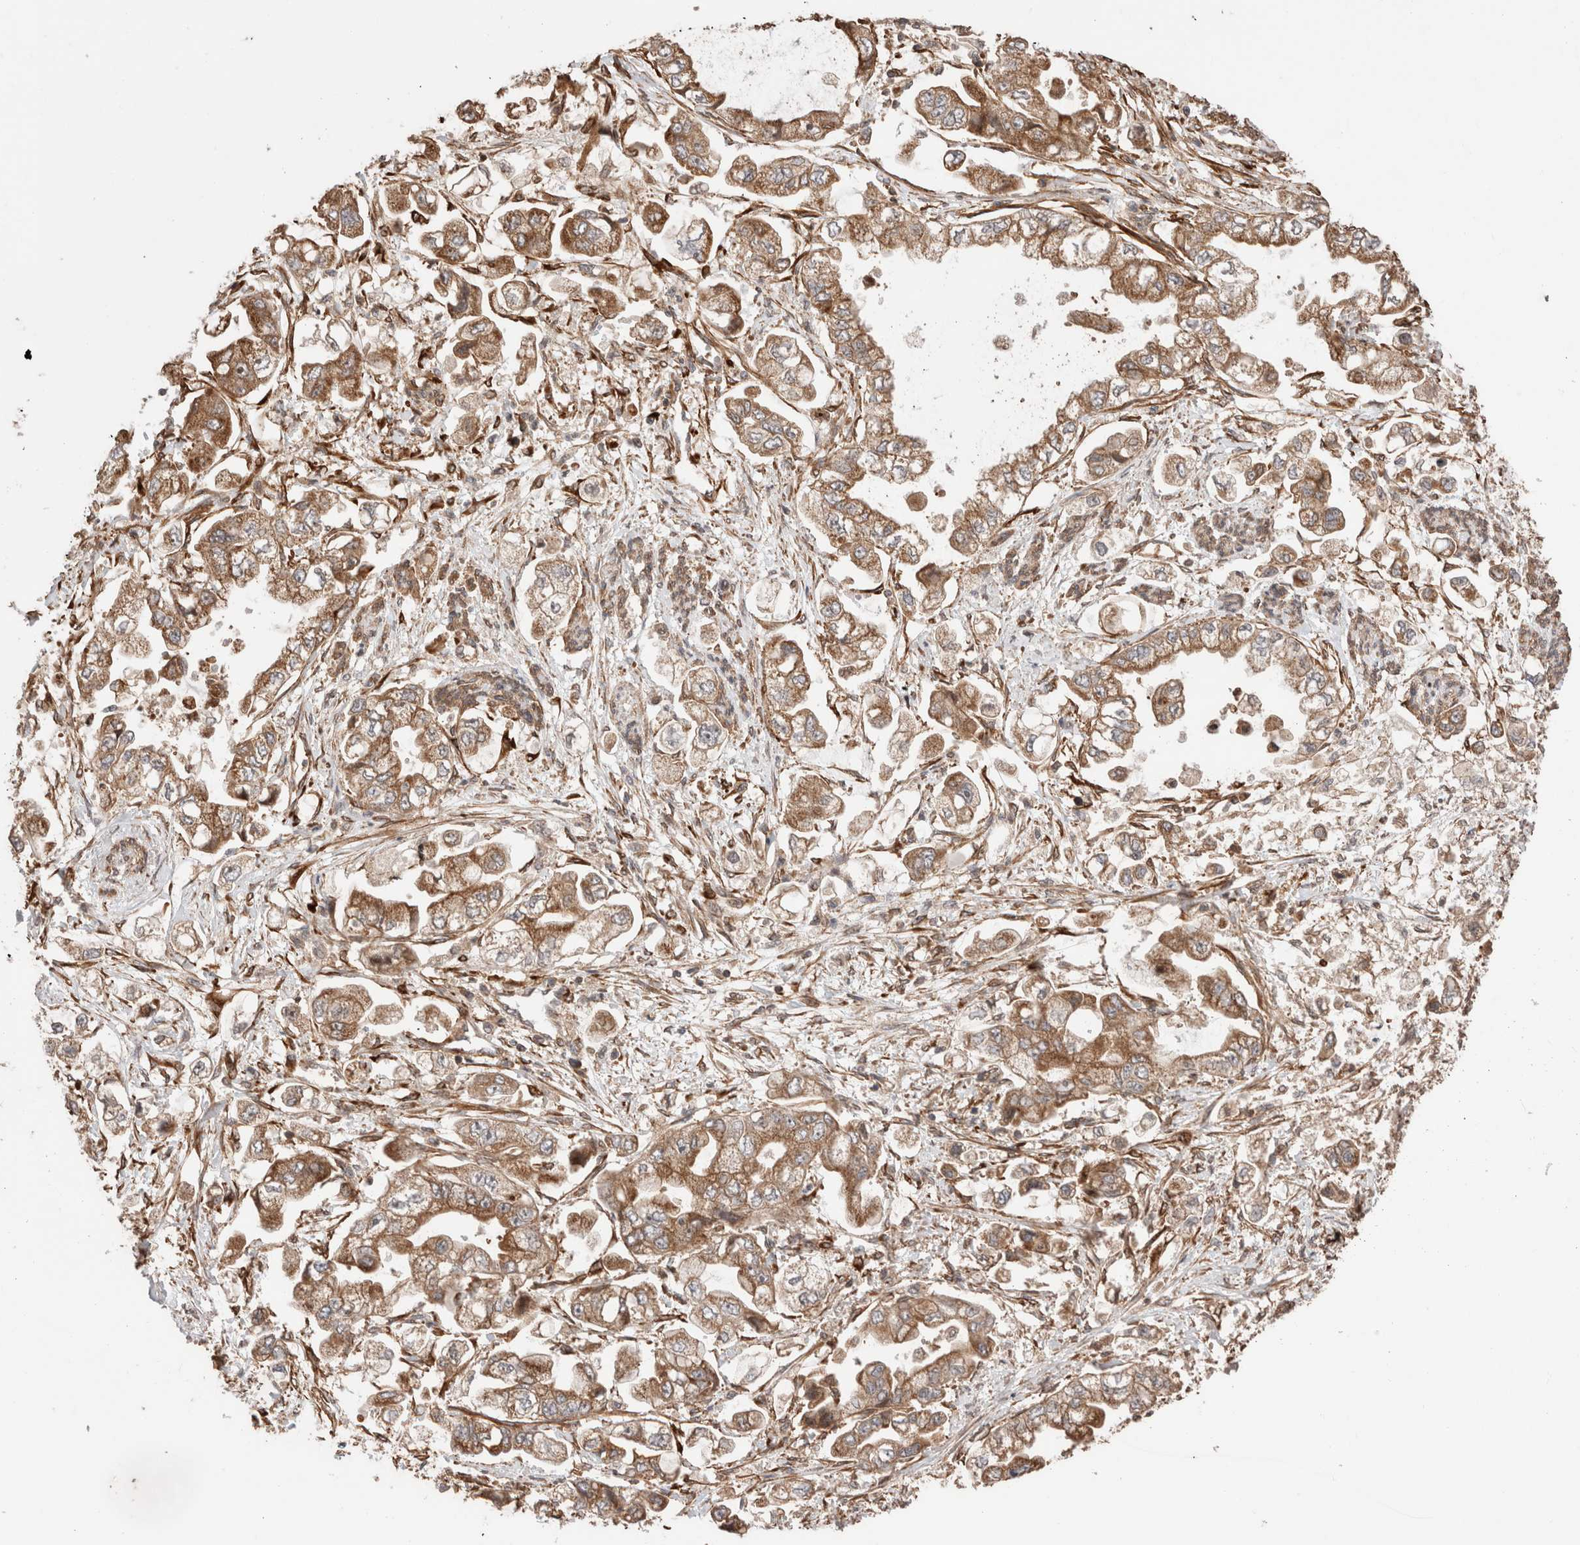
{"staining": {"intensity": "moderate", "quantity": ">75%", "location": "cytoplasmic/membranous"}, "tissue": "stomach cancer", "cell_type": "Tumor cells", "image_type": "cancer", "snomed": [{"axis": "morphology", "description": "Adenocarcinoma, NOS"}, {"axis": "topography", "description": "Stomach"}], "caption": "Immunohistochemistry (IHC) histopathology image of adenocarcinoma (stomach) stained for a protein (brown), which exhibits medium levels of moderate cytoplasmic/membranous positivity in about >75% of tumor cells.", "gene": "ZNF649", "patient": {"sex": "male", "age": 62}}